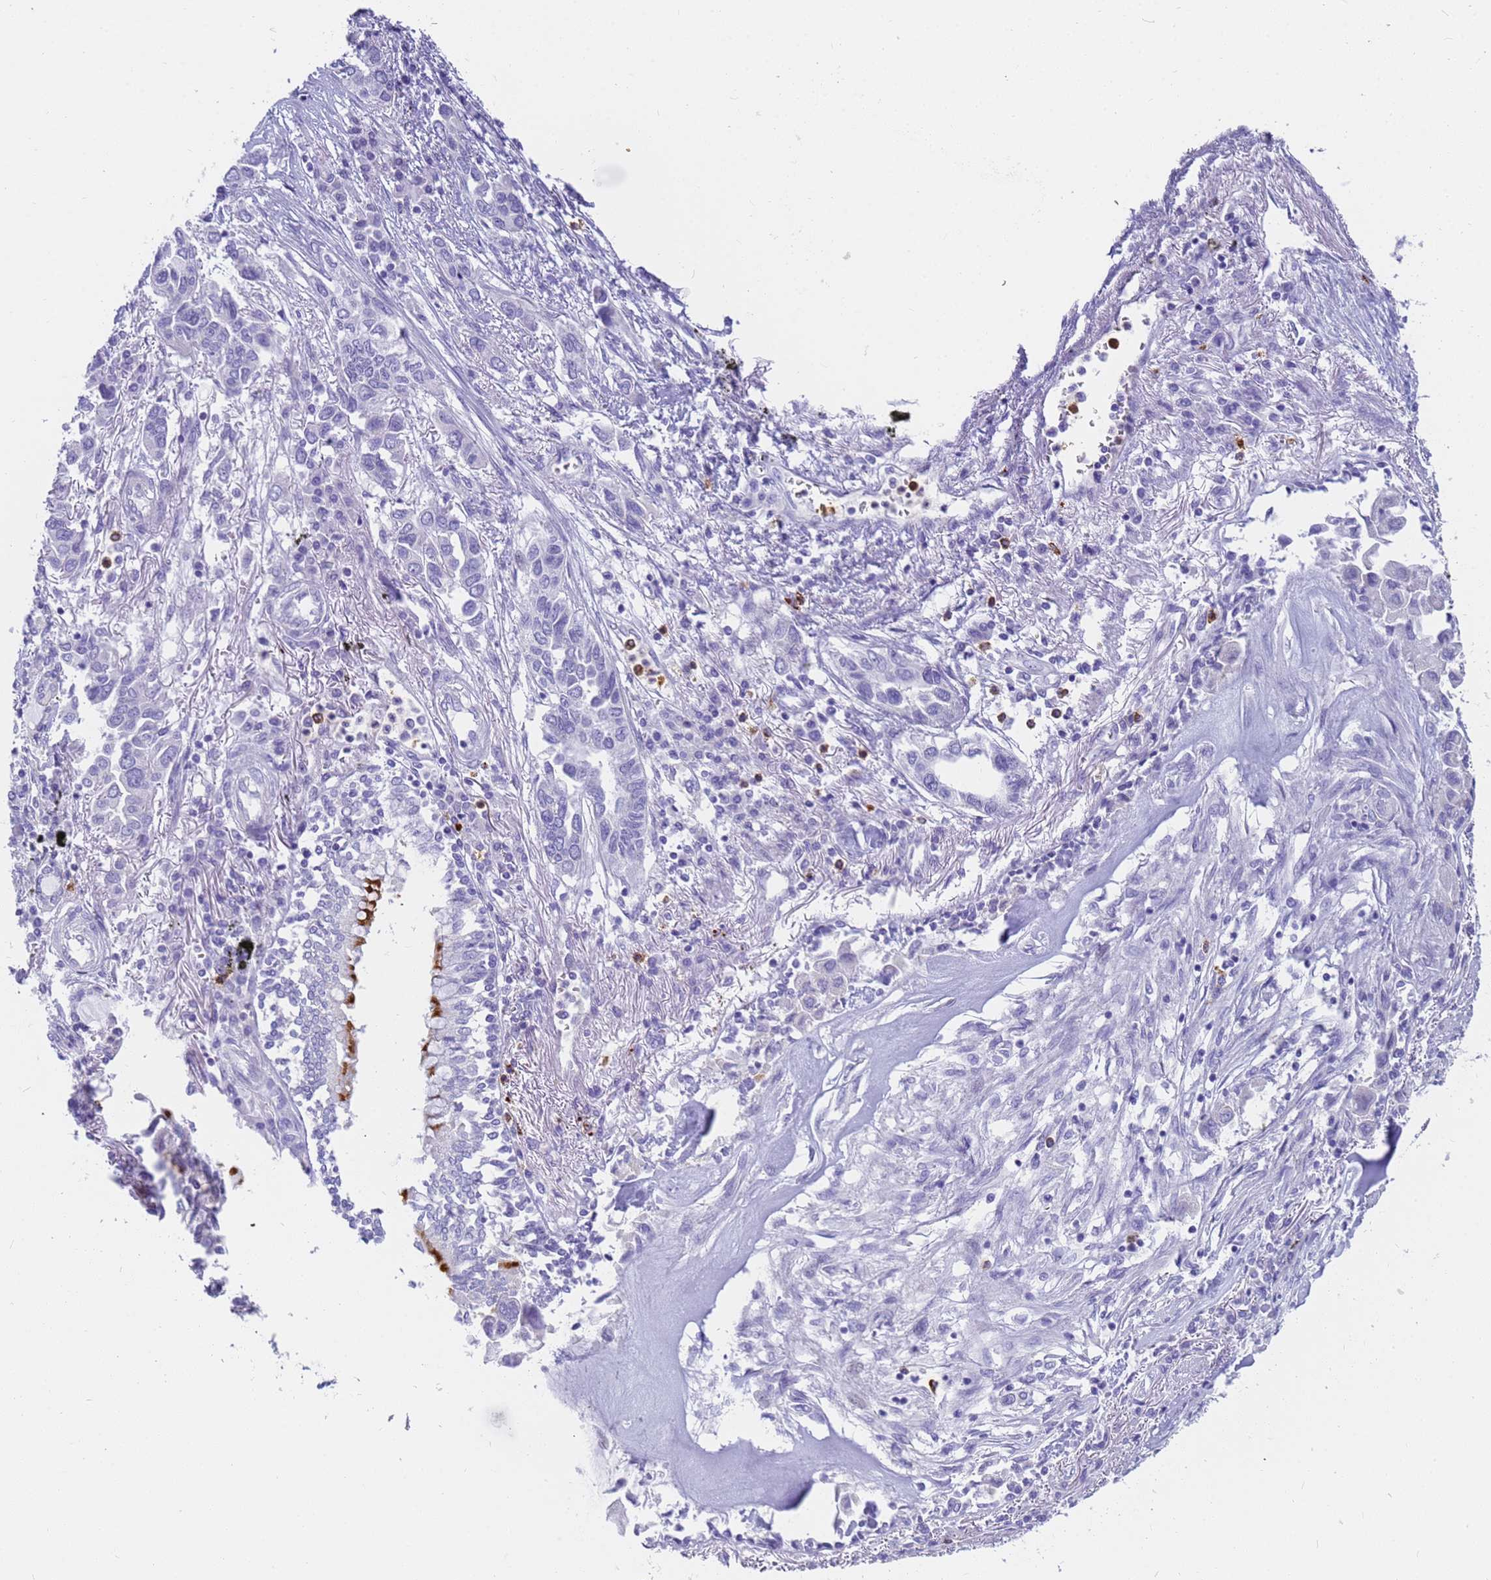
{"staining": {"intensity": "negative", "quantity": "none", "location": "none"}, "tissue": "lung cancer", "cell_type": "Tumor cells", "image_type": "cancer", "snomed": [{"axis": "morphology", "description": "Adenocarcinoma, NOS"}, {"axis": "topography", "description": "Lung"}], "caption": "The immunohistochemistry (IHC) micrograph has no significant staining in tumor cells of lung cancer (adenocarcinoma) tissue. (DAB (3,3'-diaminobenzidine) immunohistochemistry with hematoxylin counter stain).", "gene": "RNASE2", "patient": {"sex": "female", "age": 76}}